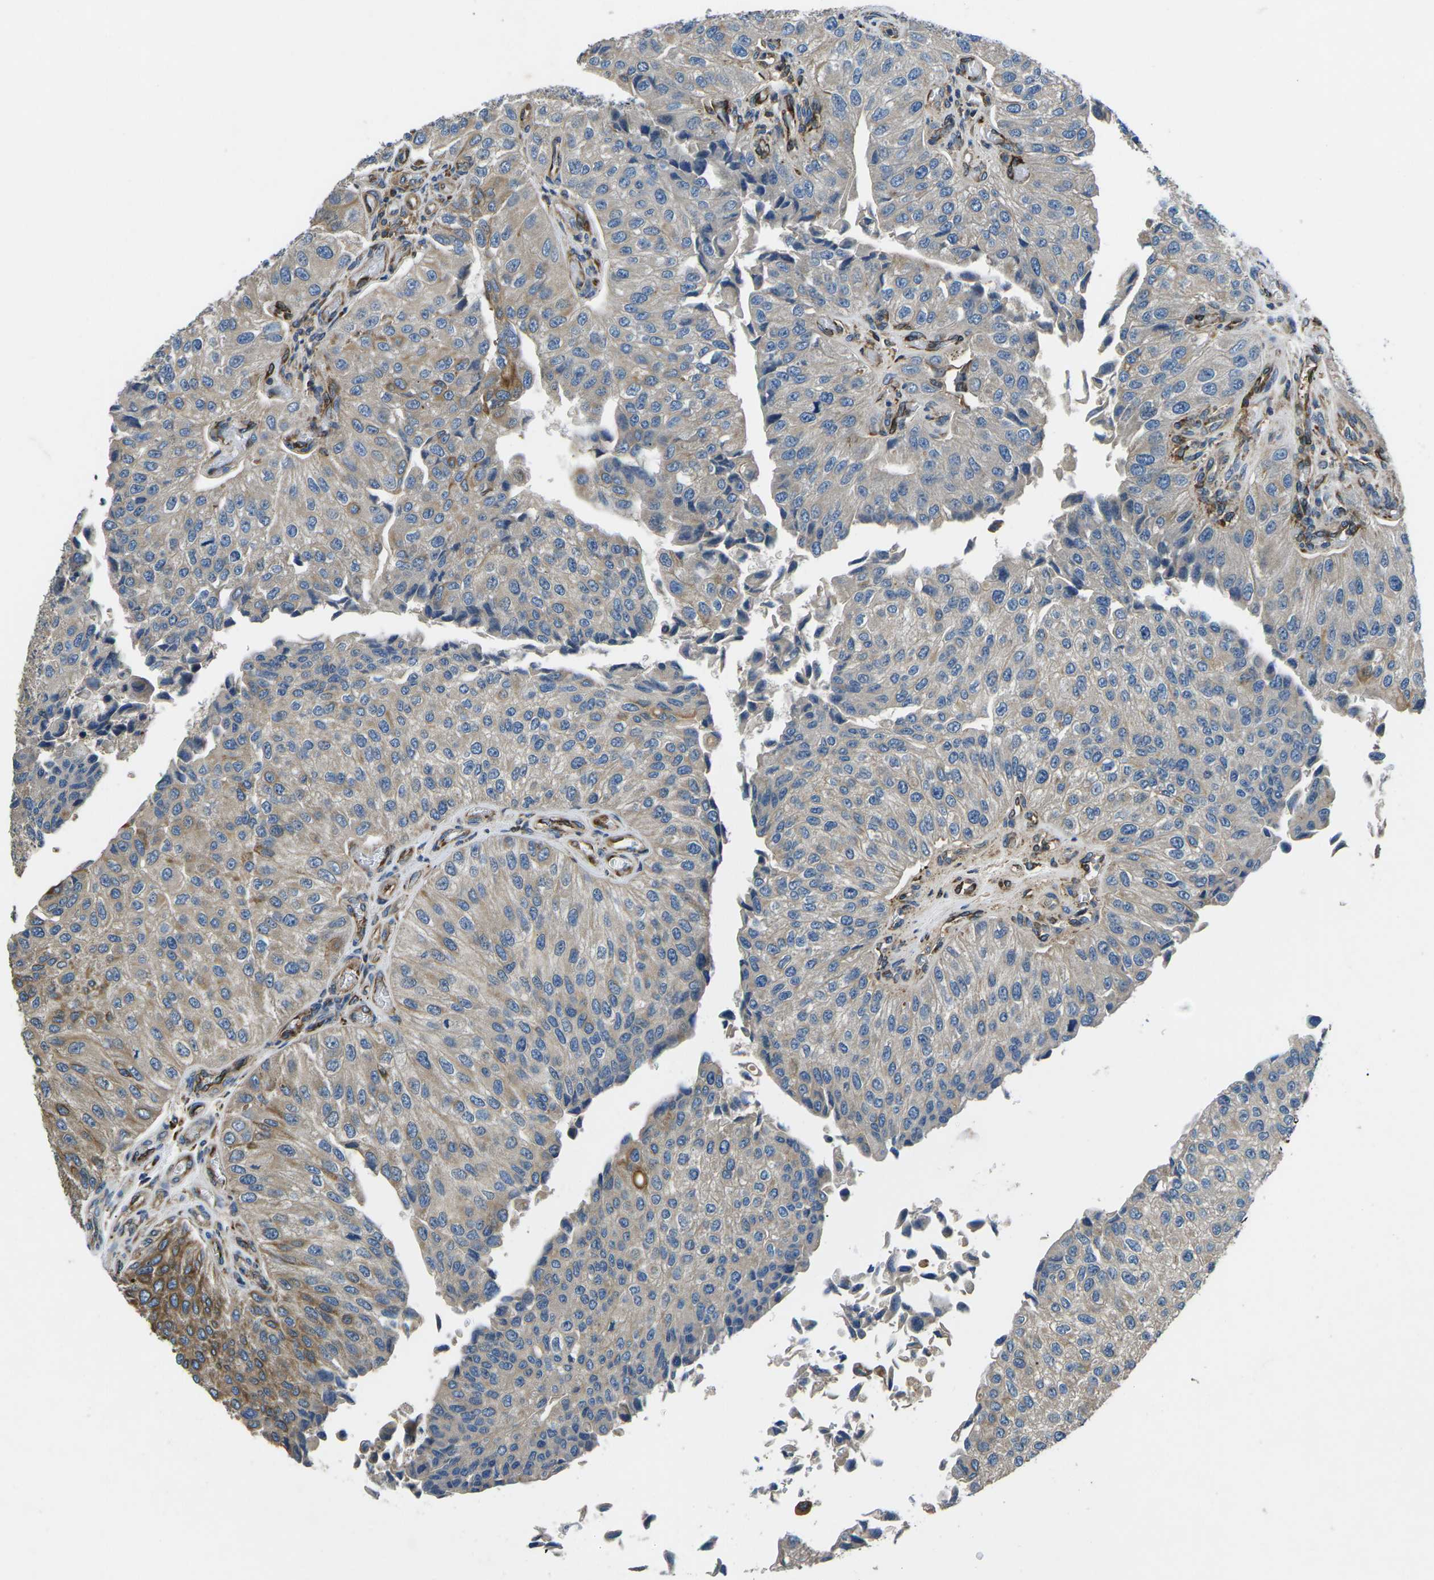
{"staining": {"intensity": "moderate", "quantity": "25%-75%", "location": "cytoplasmic/membranous"}, "tissue": "urothelial cancer", "cell_type": "Tumor cells", "image_type": "cancer", "snomed": [{"axis": "morphology", "description": "Urothelial carcinoma, High grade"}, {"axis": "topography", "description": "Kidney"}, {"axis": "topography", "description": "Urinary bladder"}], "caption": "Human urothelial cancer stained for a protein (brown) shows moderate cytoplasmic/membranous positive staining in about 25%-75% of tumor cells.", "gene": "KCNJ15", "patient": {"sex": "male", "age": 77}}